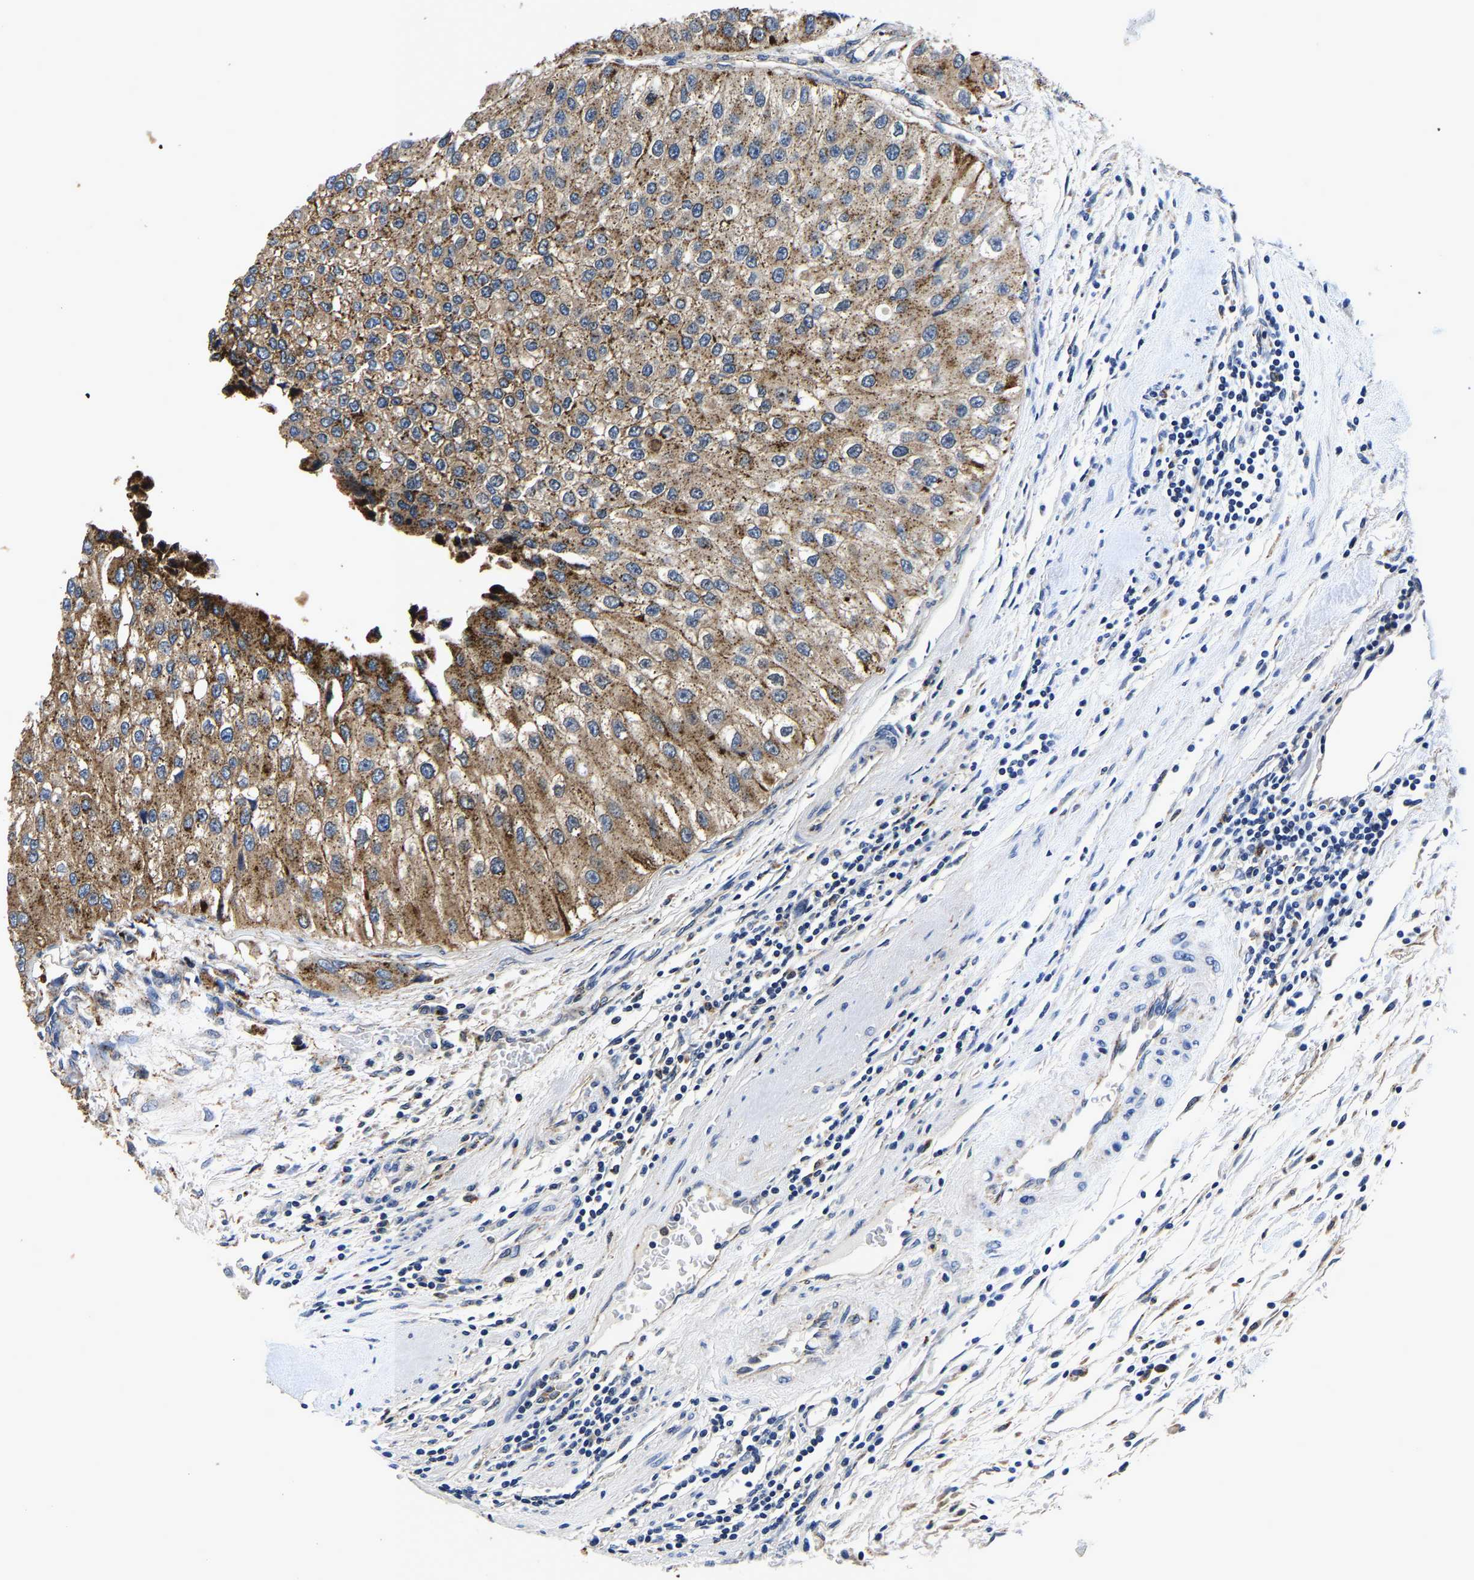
{"staining": {"intensity": "strong", "quantity": ">75%", "location": "cytoplasmic/membranous"}, "tissue": "urothelial cancer", "cell_type": "Tumor cells", "image_type": "cancer", "snomed": [{"axis": "morphology", "description": "Urothelial carcinoma, High grade"}, {"axis": "topography", "description": "Kidney"}, {"axis": "topography", "description": "Urinary bladder"}], "caption": "Protein expression analysis of urothelial cancer demonstrates strong cytoplasmic/membranous positivity in about >75% of tumor cells.", "gene": "GRN", "patient": {"sex": "male", "age": 77}}